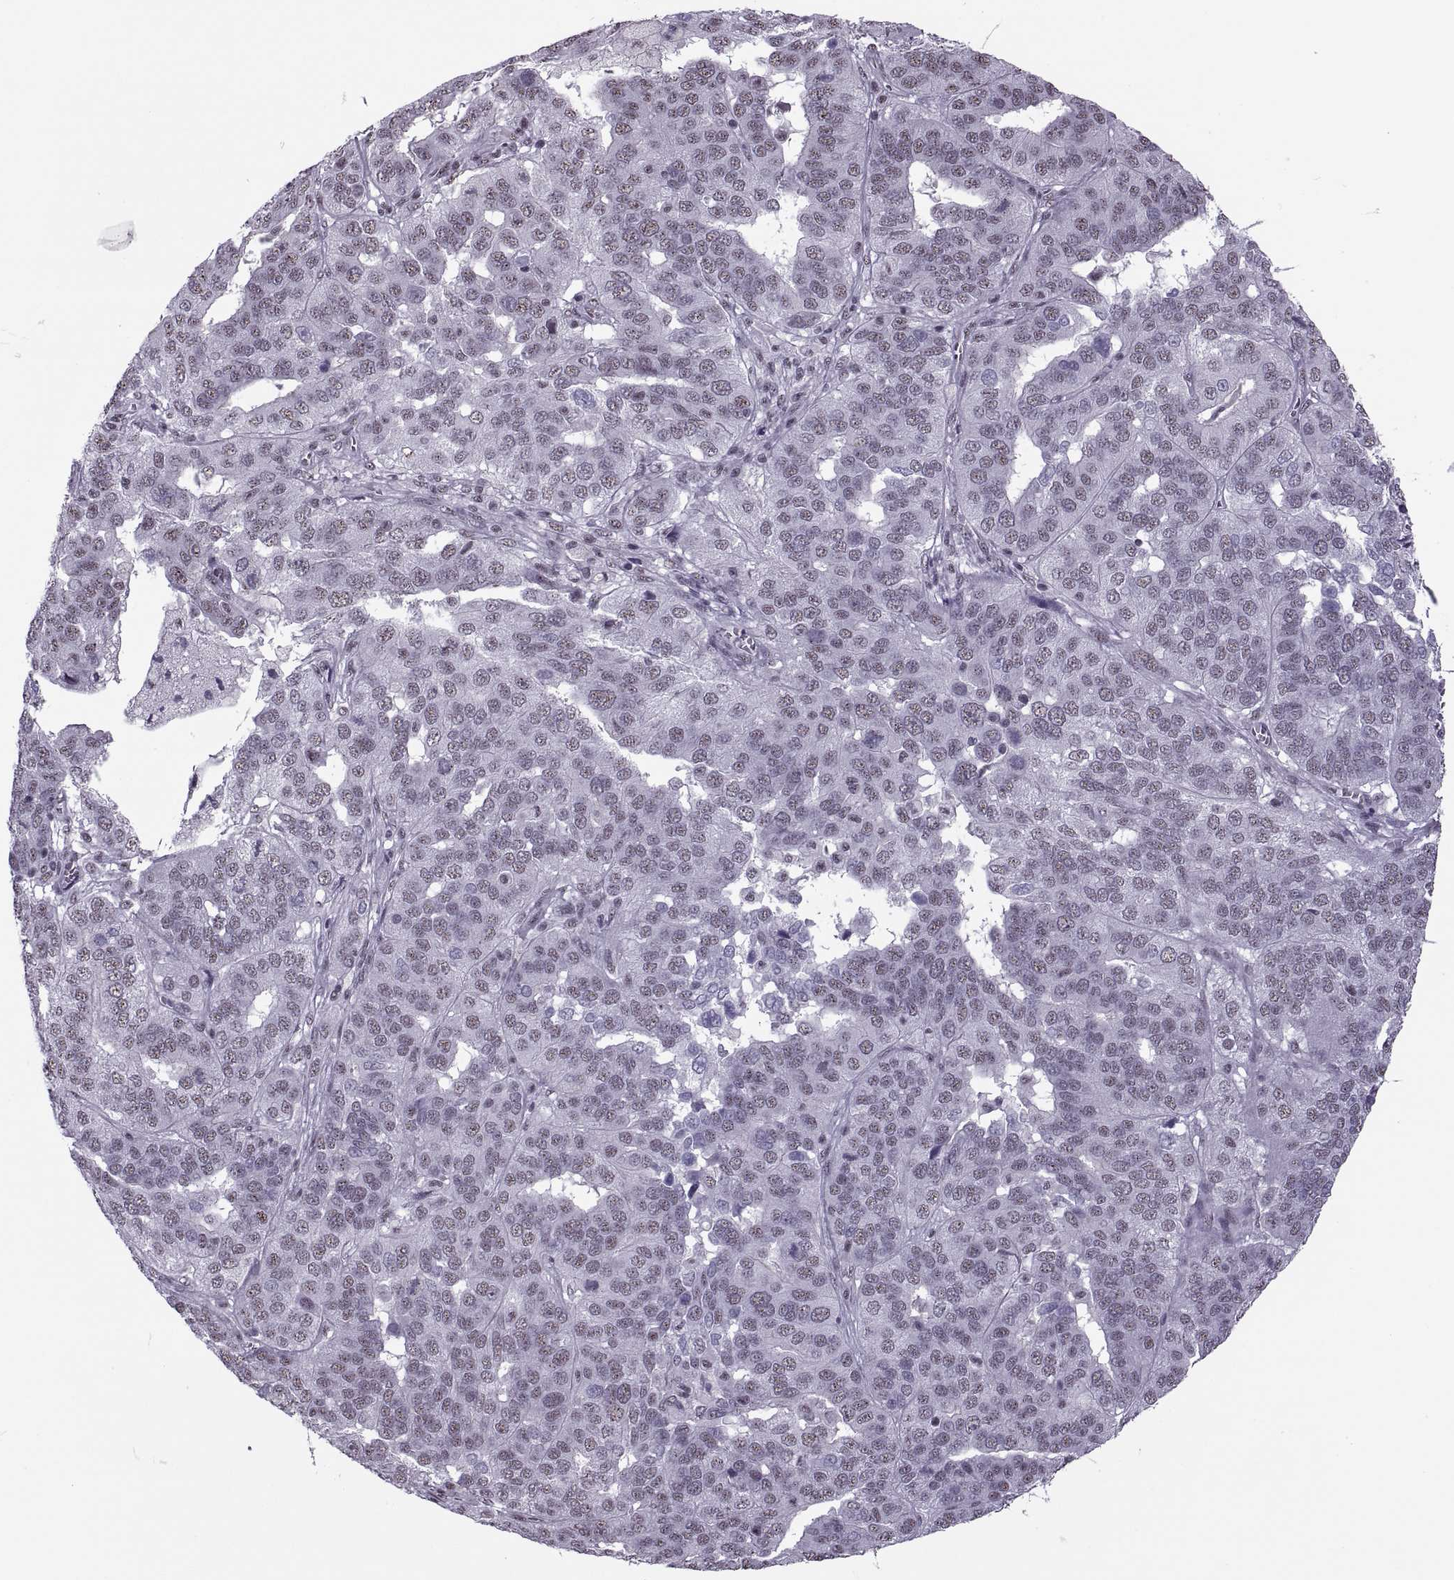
{"staining": {"intensity": "weak", "quantity": "25%-75%", "location": "nuclear"}, "tissue": "ovarian cancer", "cell_type": "Tumor cells", "image_type": "cancer", "snomed": [{"axis": "morphology", "description": "Carcinoma, endometroid"}, {"axis": "topography", "description": "Soft tissue"}, {"axis": "topography", "description": "Ovary"}], "caption": "Ovarian cancer (endometroid carcinoma) stained with a protein marker exhibits weak staining in tumor cells.", "gene": "MAGEA4", "patient": {"sex": "female", "age": 52}}